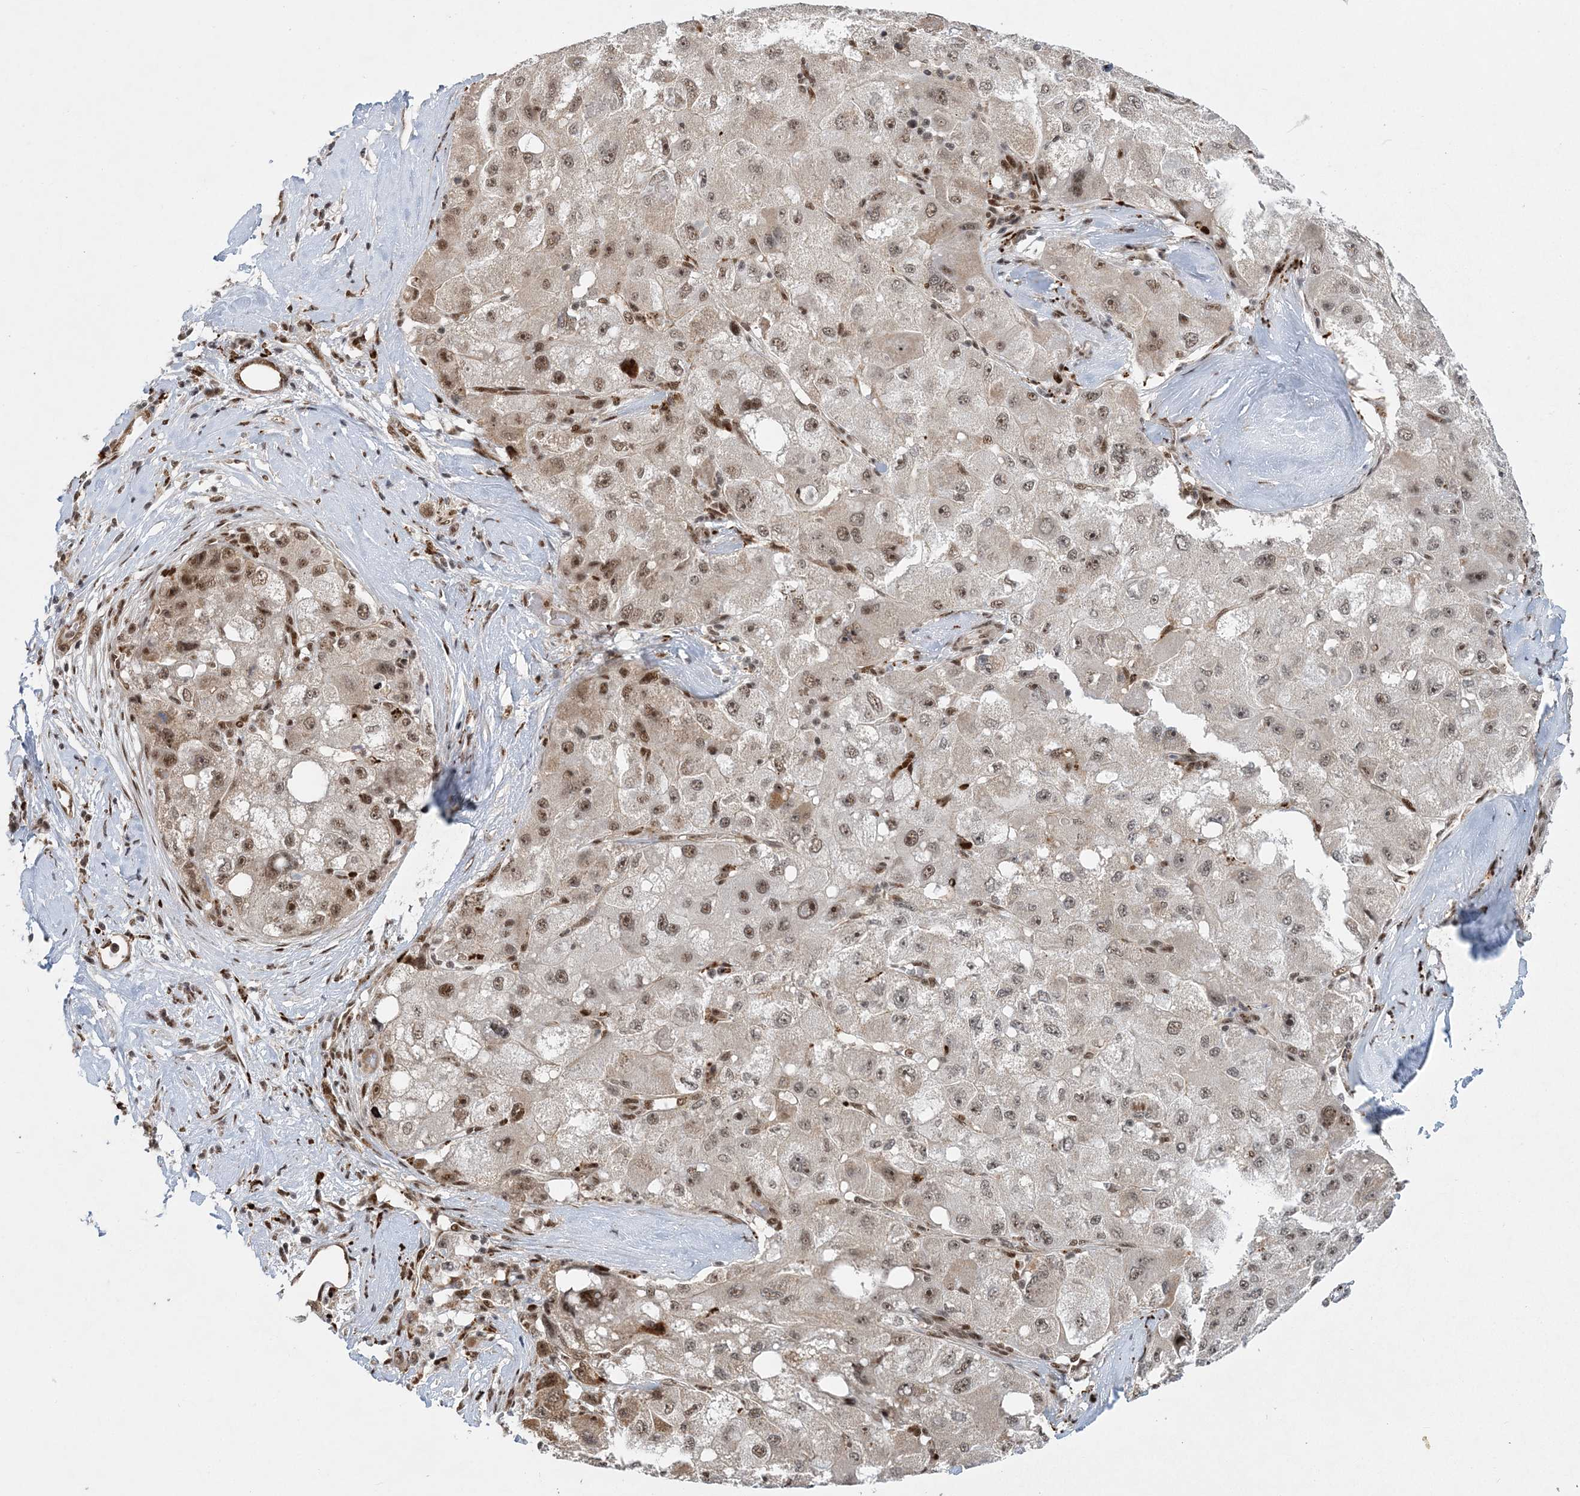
{"staining": {"intensity": "moderate", "quantity": ">75%", "location": "nuclear"}, "tissue": "liver cancer", "cell_type": "Tumor cells", "image_type": "cancer", "snomed": [{"axis": "morphology", "description": "Carcinoma, Hepatocellular, NOS"}, {"axis": "topography", "description": "Liver"}], "caption": "Immunohistochemical staining of liver hepatocellular carcinoma displays moderate nuclear protein expression in about >75% of tumor cells.", "gene": "CWC22", "patient": {"sex": "male", "age": 80}}